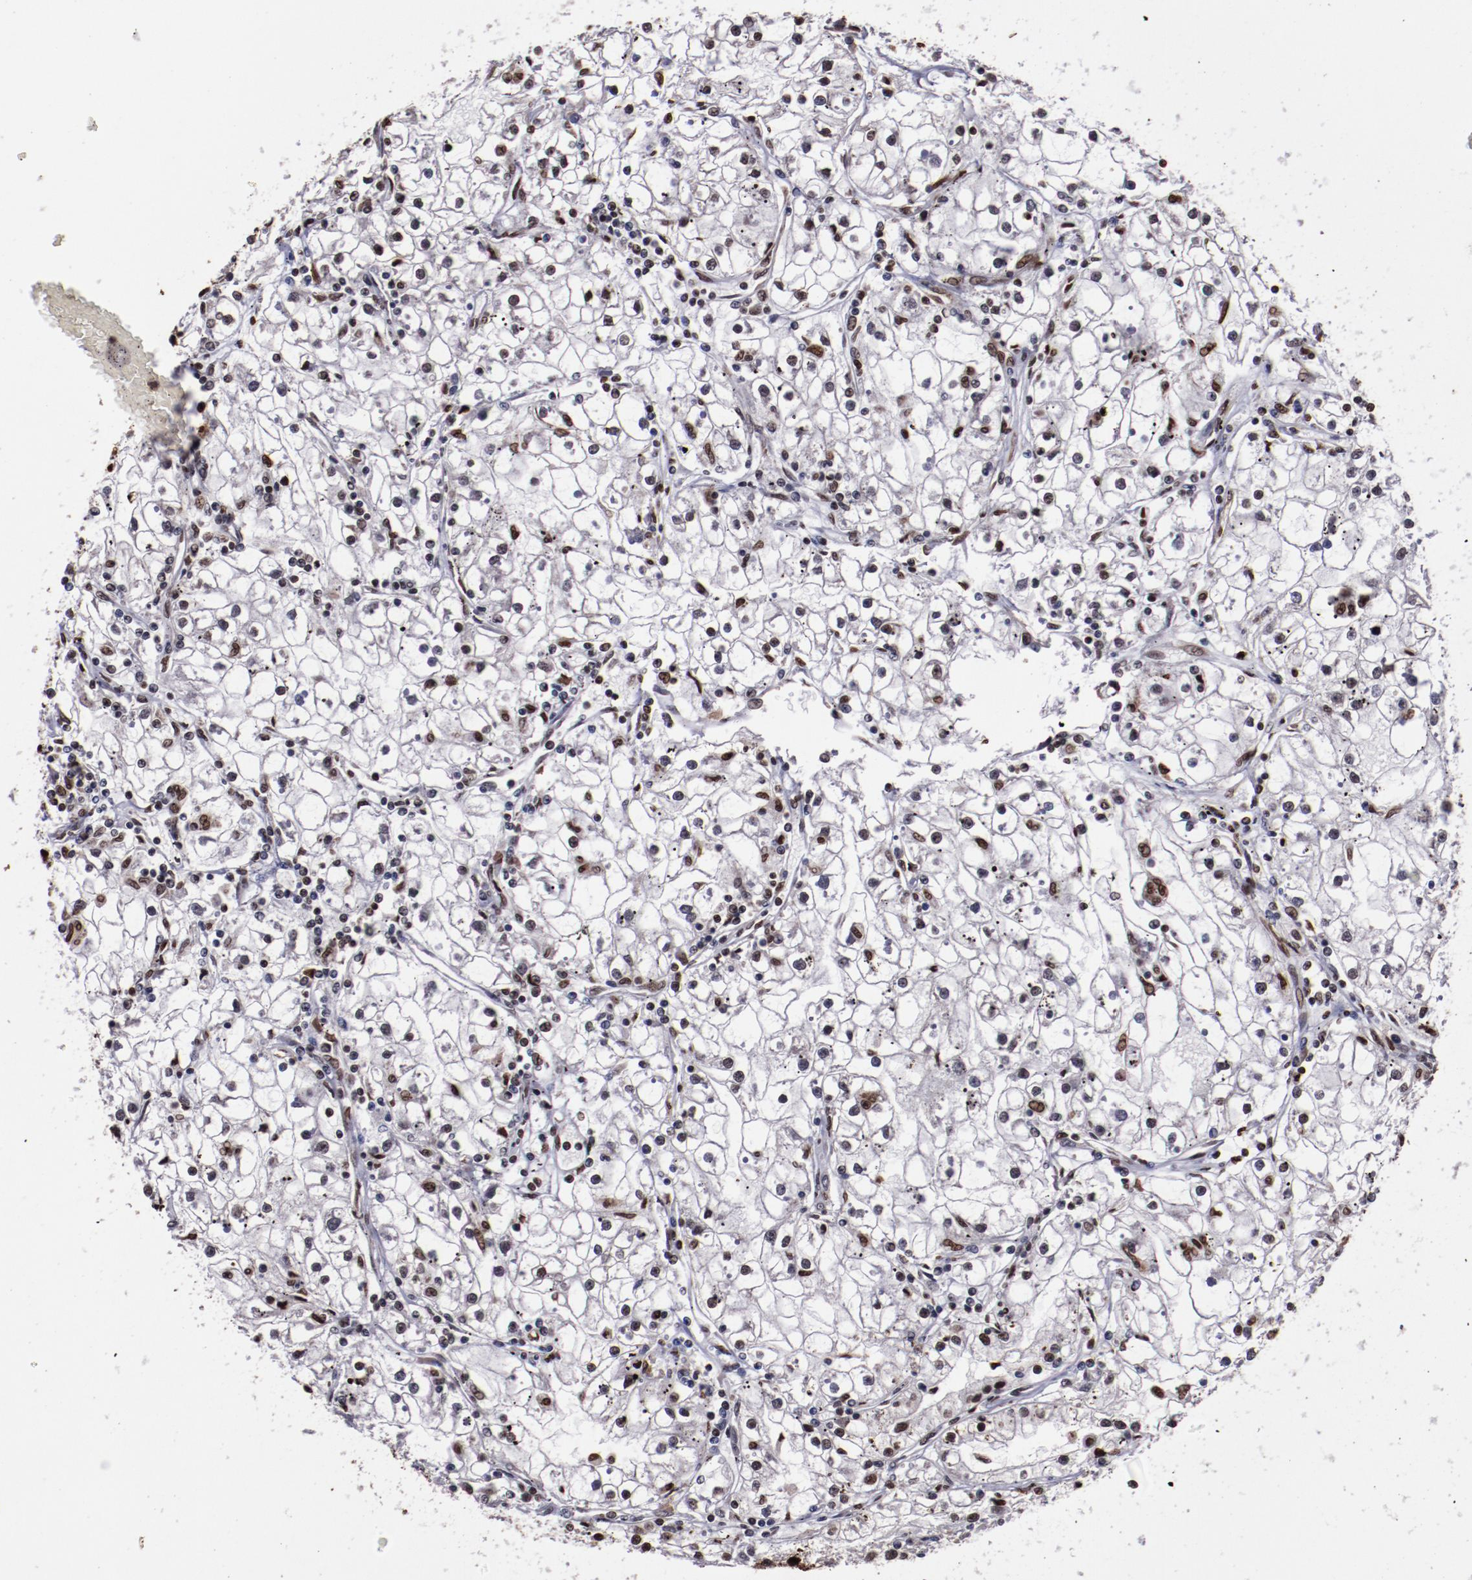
{"staining": {"intensity": "weak", "quantity": "25%-75%", "location": "nuclear"}, "tissue": "renal cancer", "cell_type": "Tumor cells", "image_type": "cancer", "snomed": [{"axis": "morphology", "description": "Adenocarcinoma, NOS"}, {"axis": "topography", "description": "Kidney"}], "caption": "This is a histology image of IHC staining of renal cancer, which shows weak staining in the nuclear of tumor cells.", "gene": "APEX1", "patient": {"sex": "male", "age": 56}}